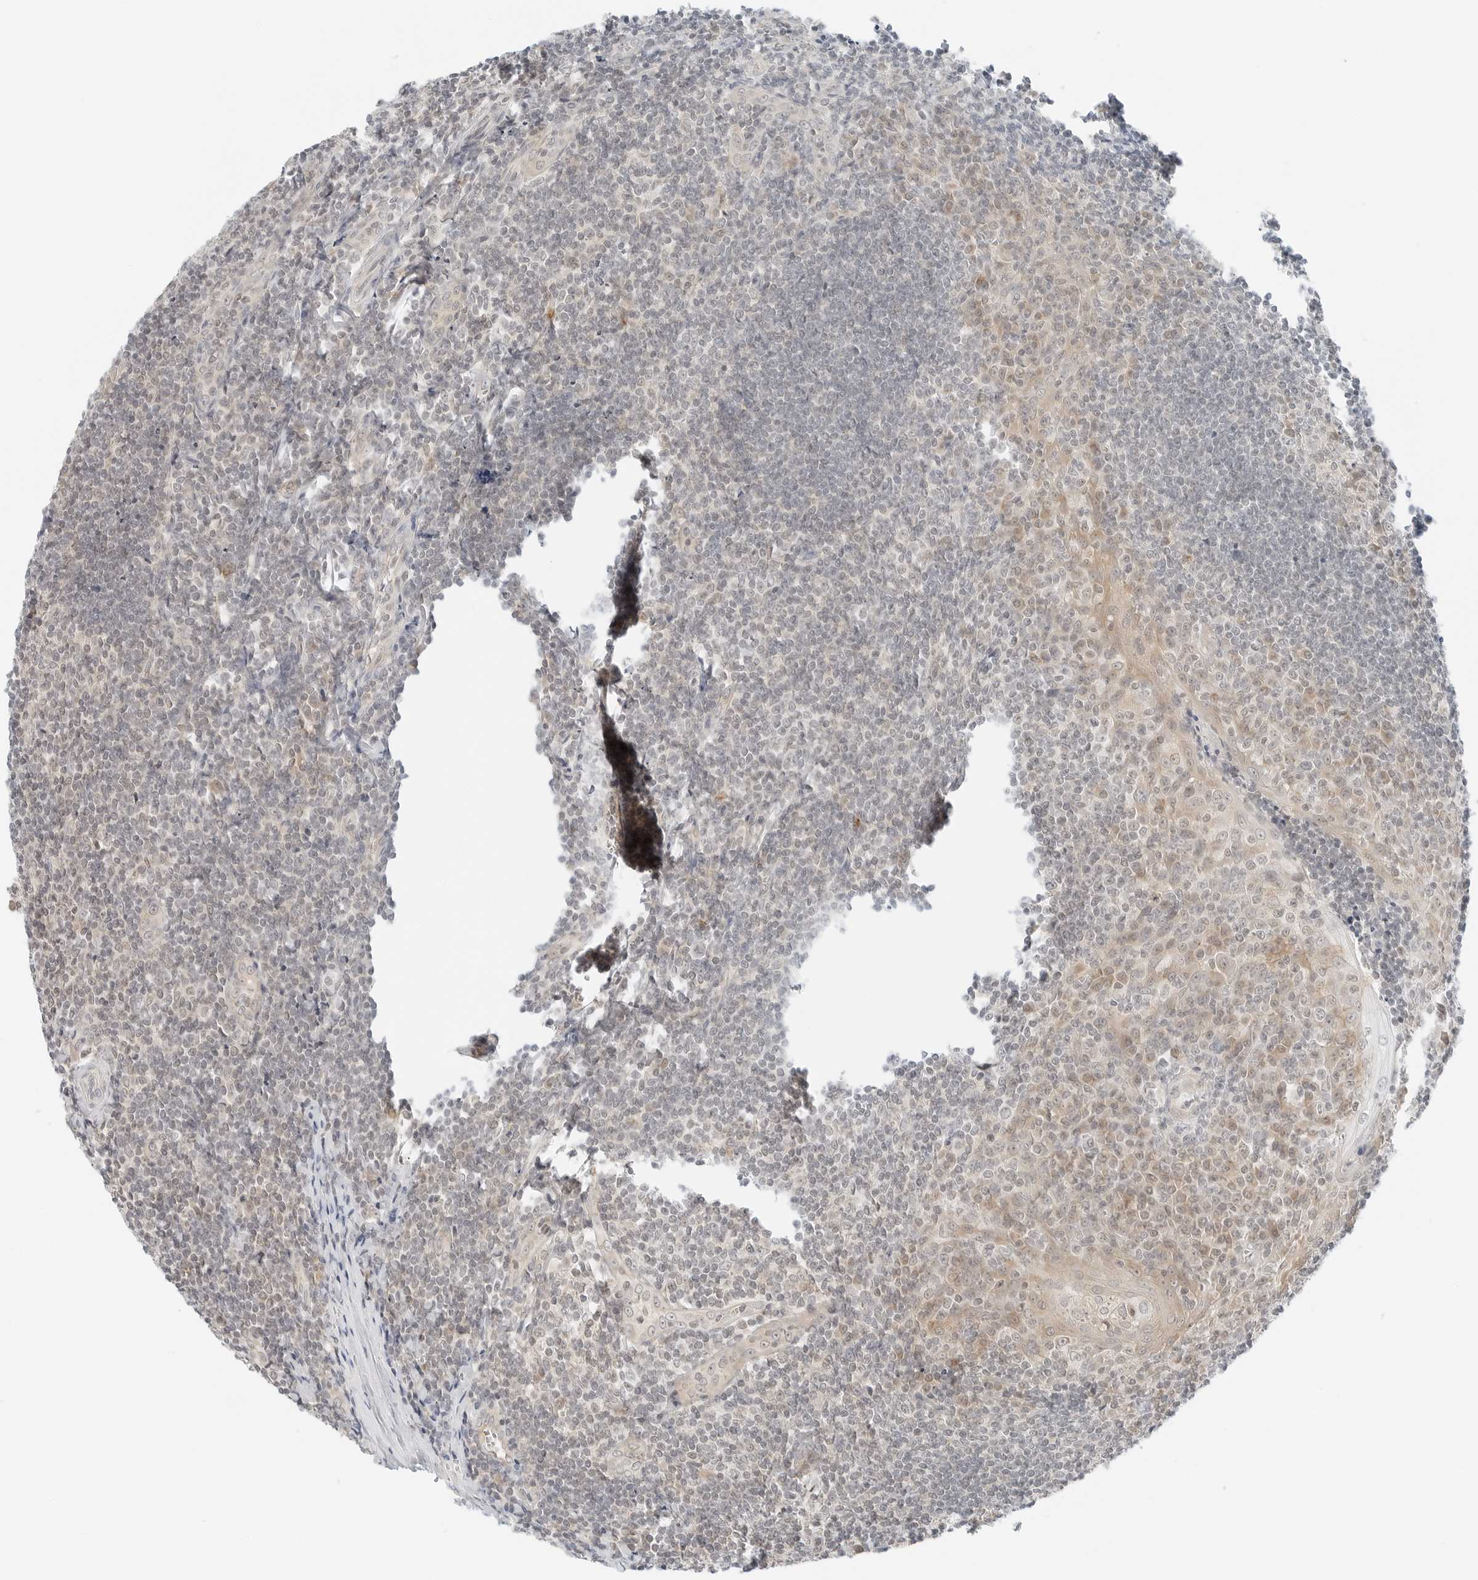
{"staining": {"intensity": "weak", "quantity": "25%-75%", "location": "cytoplasmic/membranous,nuclear"}, "tissue": "tonsil", "cell_type": "Germinal center cells", "image_type": "normal", "snomed": [{"axis": "morphology", "description": "Normal tissue, NOS"}, {"axis": "topography", "description": "Tonsil"}], "caption": "Human tonsil stained with a brown dye displays weak cytoplasmic/membranous,nuclear positive staining in approximately 25%-75% of germinal center cells.", "gene": "IQCC", "patient": {"sex": "male", "age": 27}}